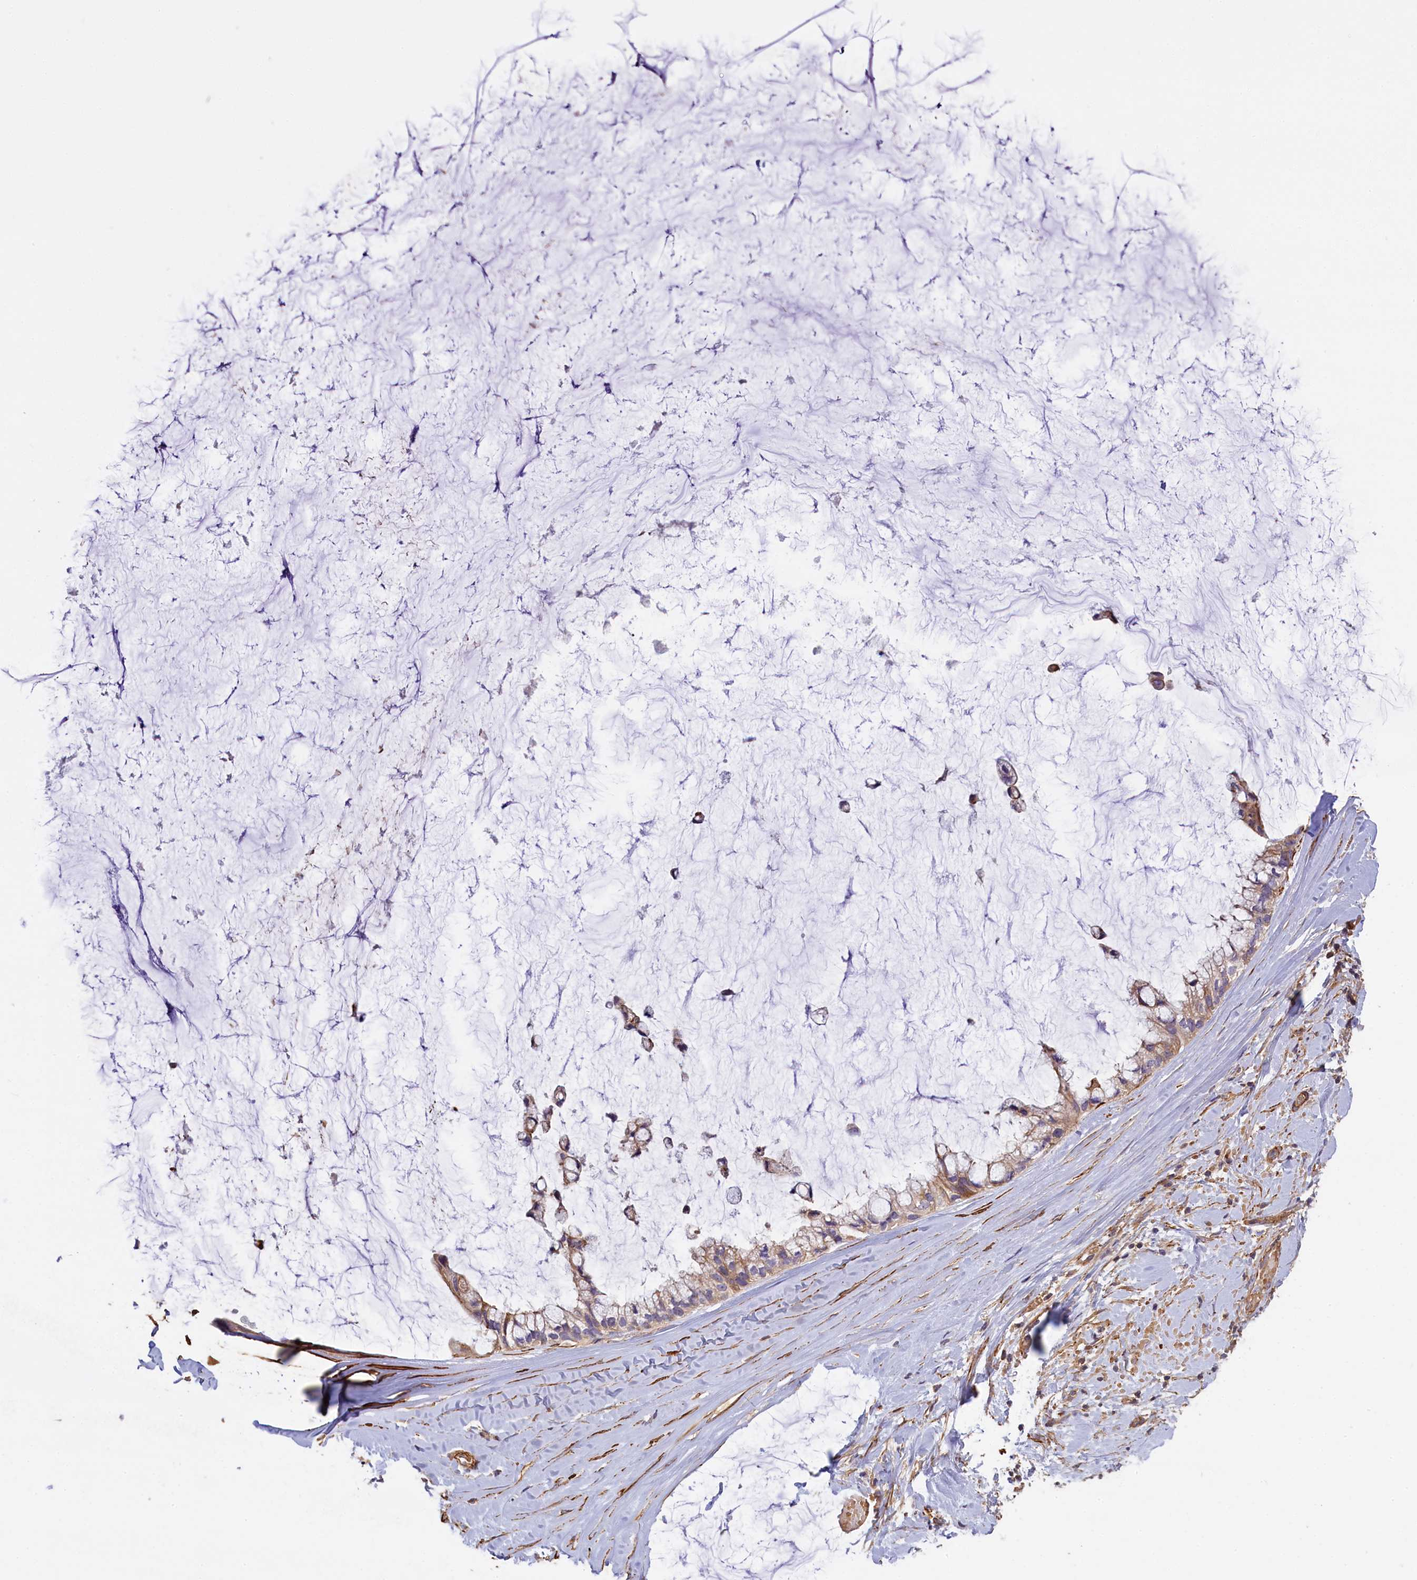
{"staining": {"intensity": "weak", "quantity": "25%-75%", "location": "cytoplasmic/membranous"}, "tissue": "ovarian cancer", "cell_type": "Tumor cells", "image_type": "cancer", "snomed": [{"axis": "morphology", "description": "Cystadenocarcinoma, mucinous, NOS"}, {"axis": "topography", "description": "Ovary"}], "caption": "Protein expression analysis of ovarian cancer reveals weak cytoplasmic/membranous positivity in approximately 25%-75% of tumor cells.", "gene": "FUZ", "patient": {"sex": "female", "age": 39}}